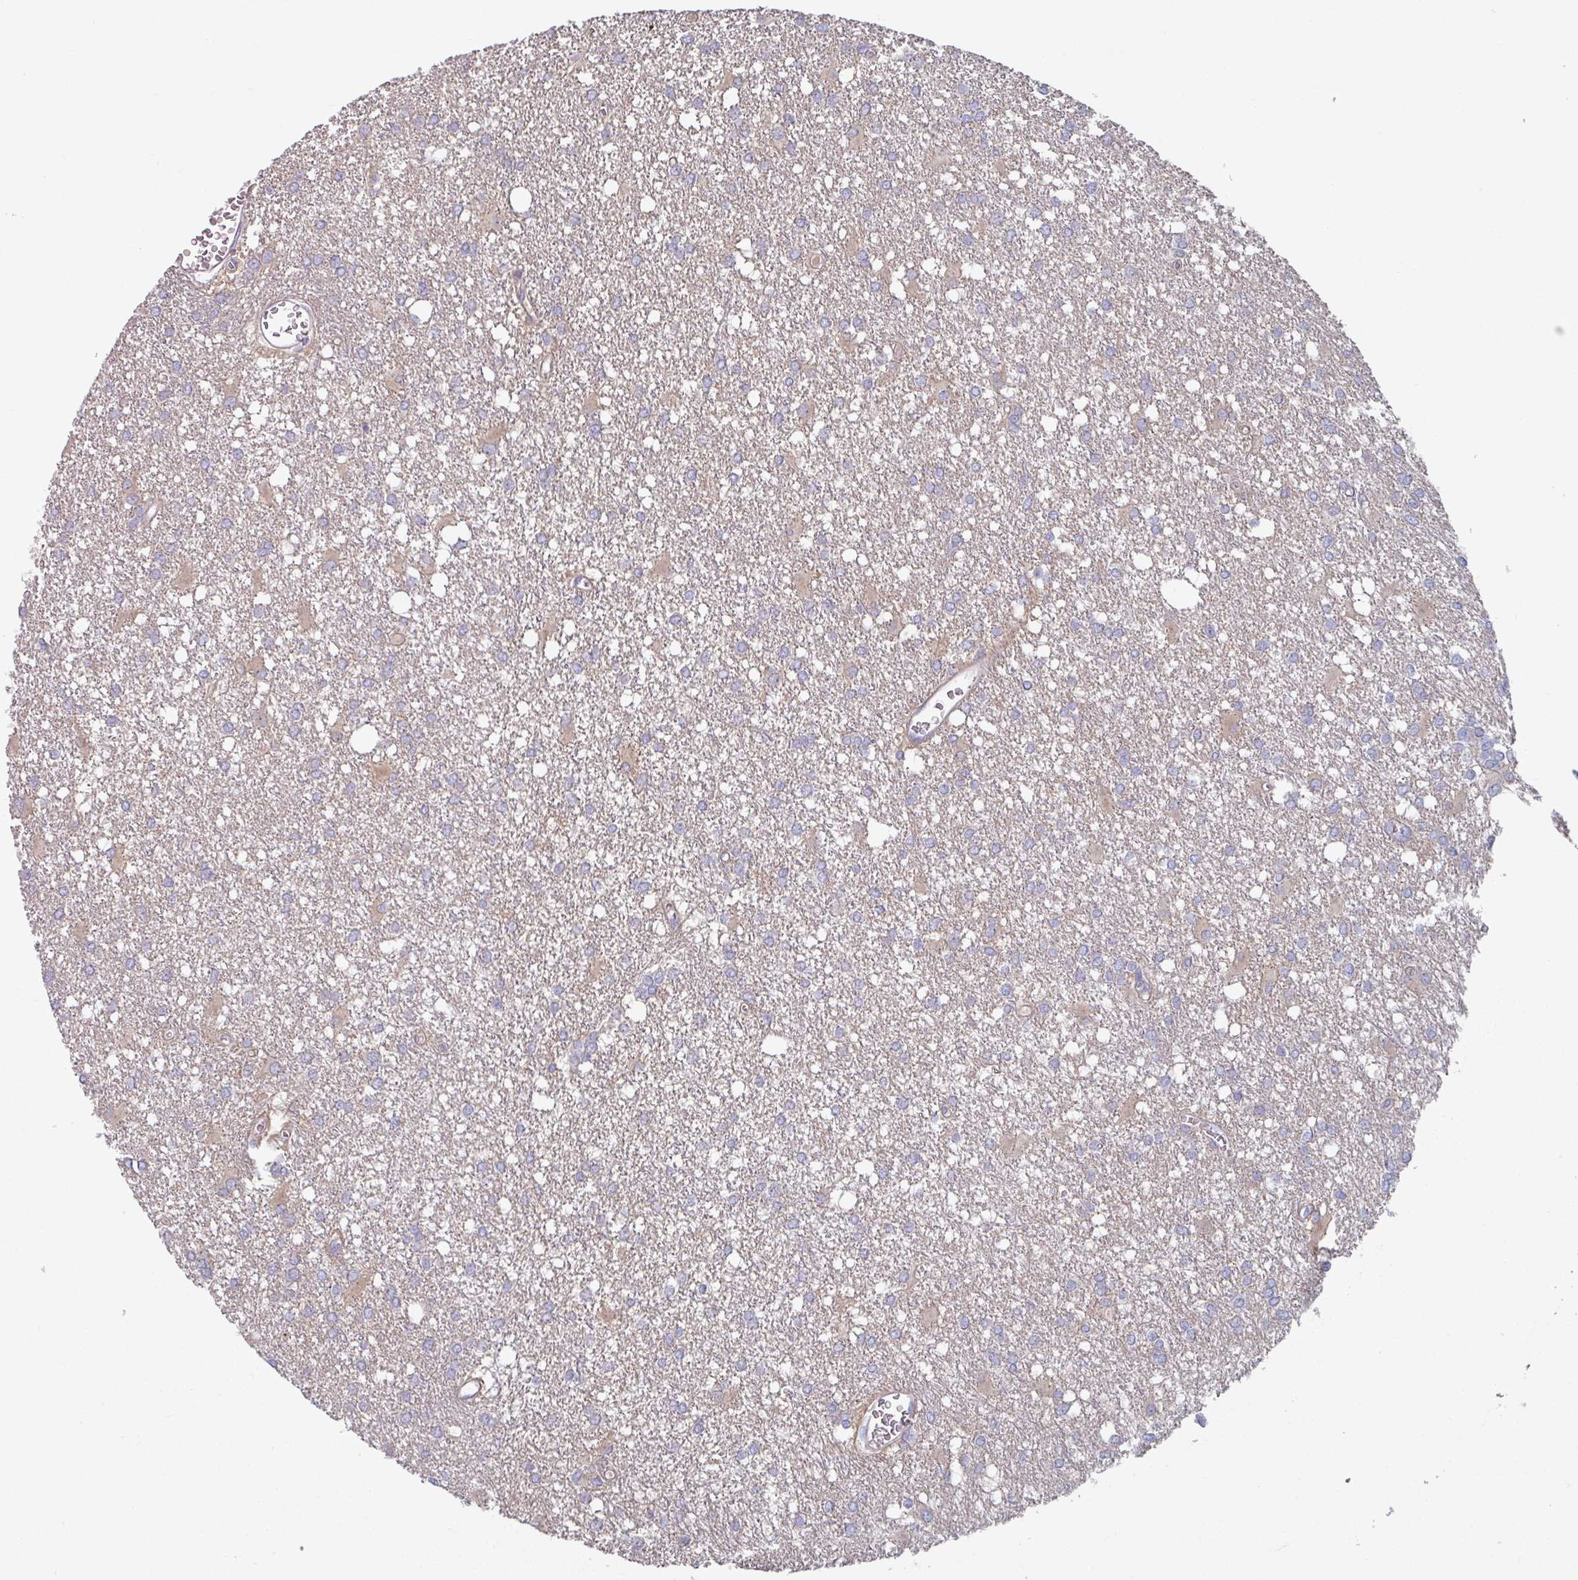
{"staining": {"intensity": "negative", "quantity": "none", "location": "none"}, "tissue": "glioma", "cell_type": "Tumor cells", "image_type": "cancer", "snomed": [{"axis": "morphology", "description": "Glioma, malignant, High grade"}, {"axis": "topography", "description": "Brain"}], "caption": "High power microscopy micrograph of an immunohistochemistry photomicrograph of malignant glioma (high-grade), revealing no significant expression in tumor cells. (DAB (3,3'-diaminobenzidine) immunohistochemistry, high magnification).", "gene": "TMEM132A", "patient": {"sex": "male", "age": 48}}